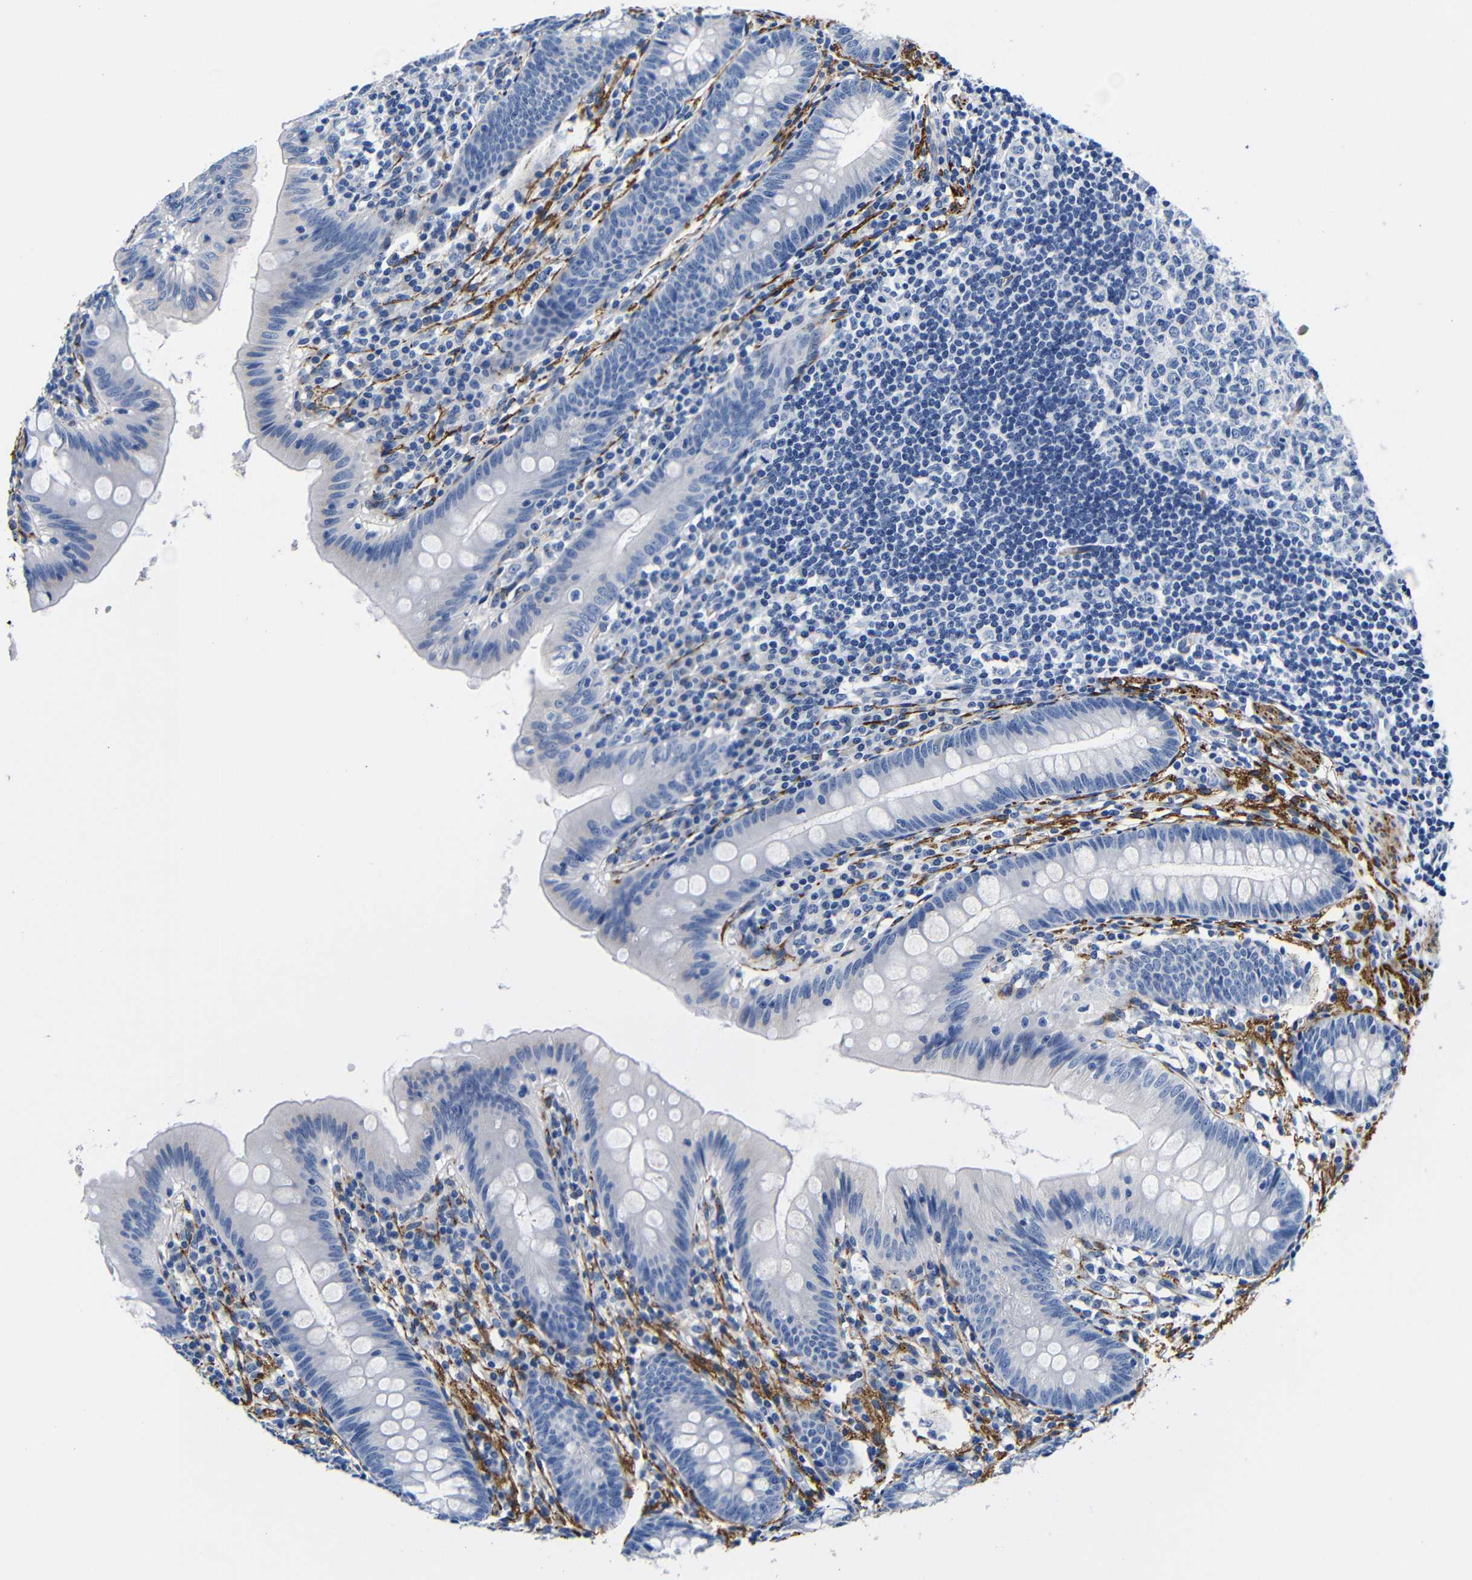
{"staining": {"intensity": "negative", "quantity": "none", "location": "none"}, "tissue": "appendix", "cell_type": "Glandular cells", "image_type": "normal", "snomed": [{"axis": "morphology", "description": "Normal tissue, NOS"}, {"axis": "topography", "description": "Appendix"}], "caption": "Image shows no protein positivity in glandular cells of unremarkable appendix. (DAB immunohistochemistry, high magnification).", "gene": "LRIG1", "patient": {"sex": "male", "age": 56}}